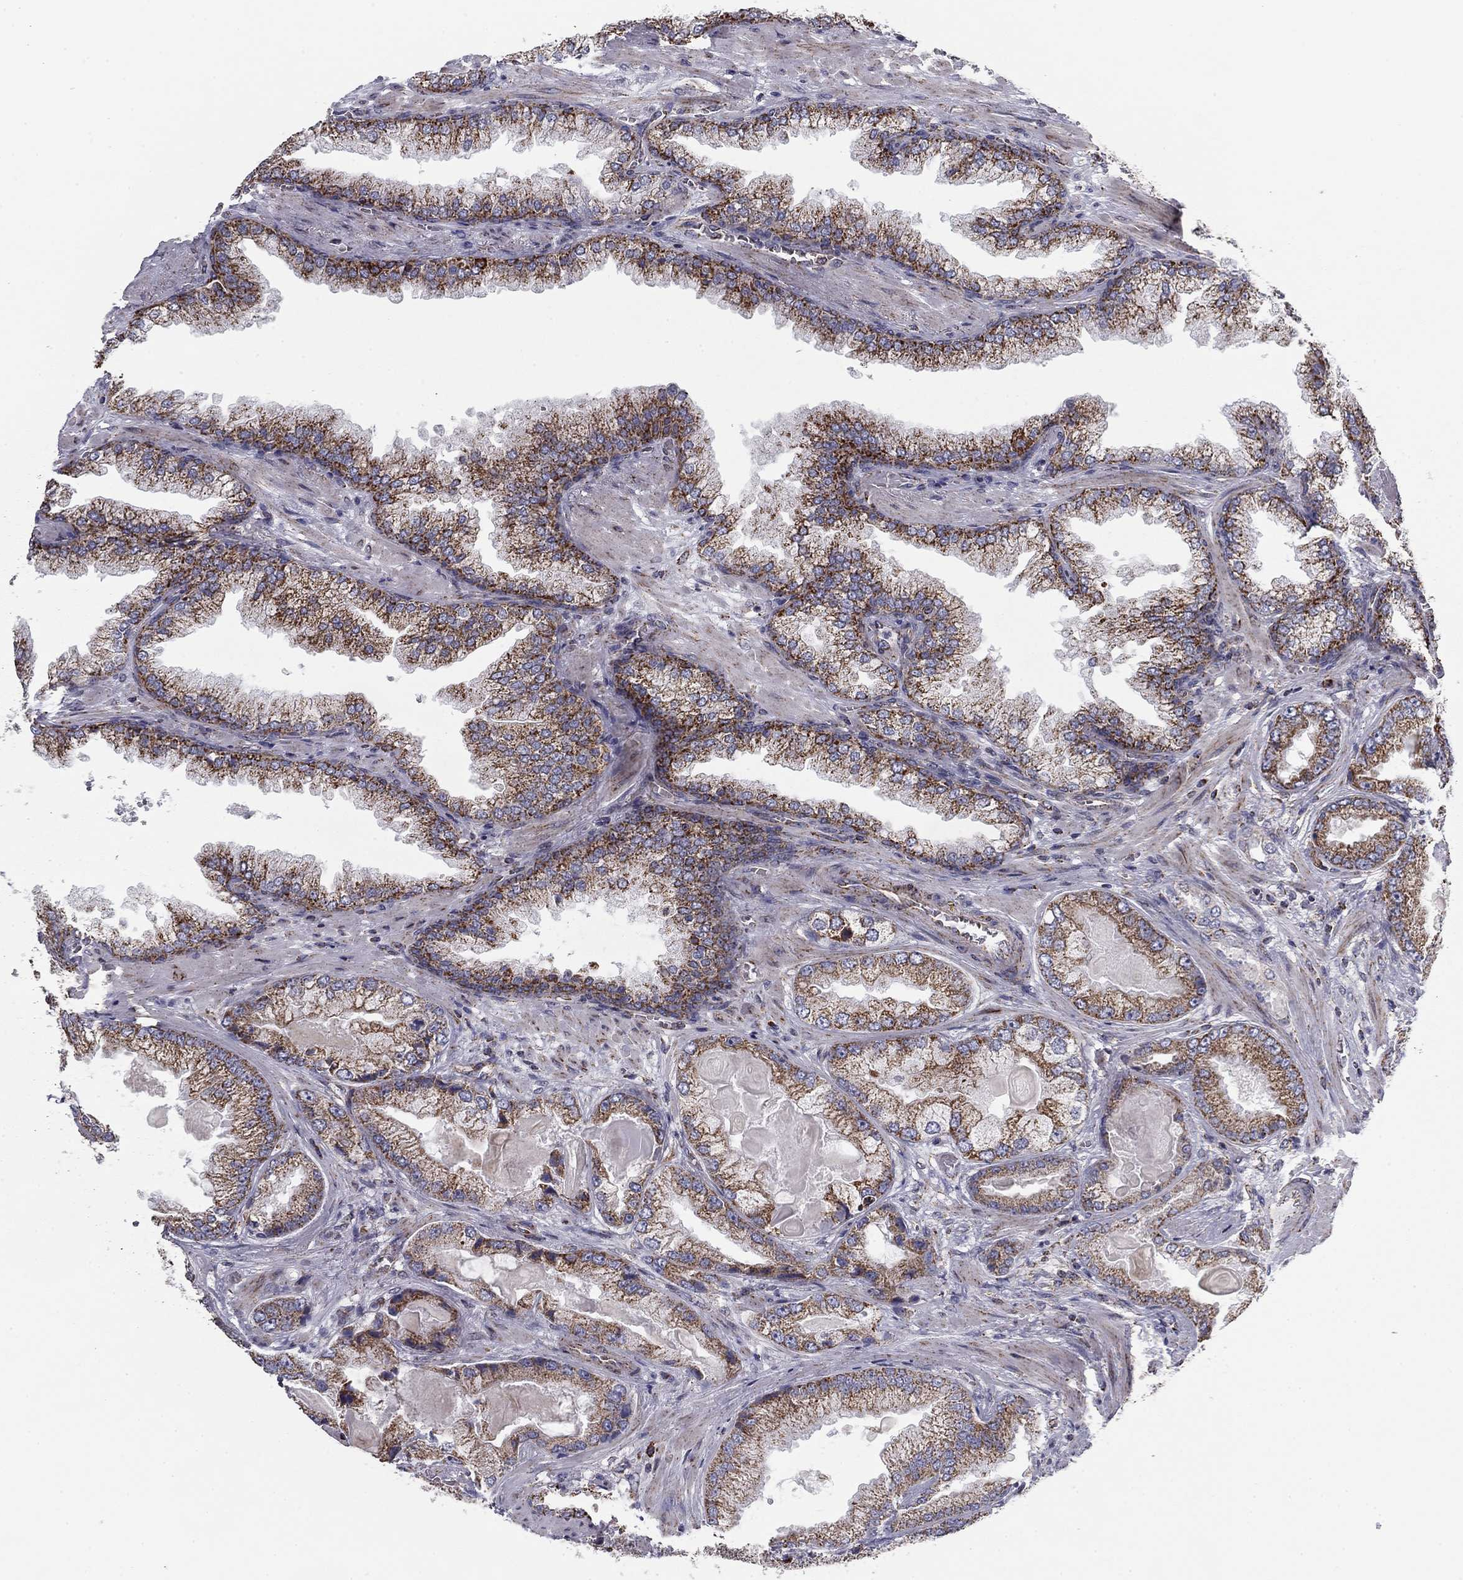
{"staining": {"intensity": "moderate", "quantity": ">75%", "location": "cytoplasmic/membranous"}, "tissue": "prostate cancer", "cell_type": "Tumor cells", "image_type": "cancer", "snomed": [{"axis": "morphology", "description": "Adenocarcinoma, Low grade"}, {"axis": "topography", "description": "Prostate"}], "caption": "Immunohistochemical staining of prostate cancer (adenocarcinoma (low-grade)) reveals medium levels of moderate cytoplasmic/membranous protein positivity in approximately >75% of tumor cells.", "gene": "NDUFV1", "patient": {"sex": "male", "age": 57}}